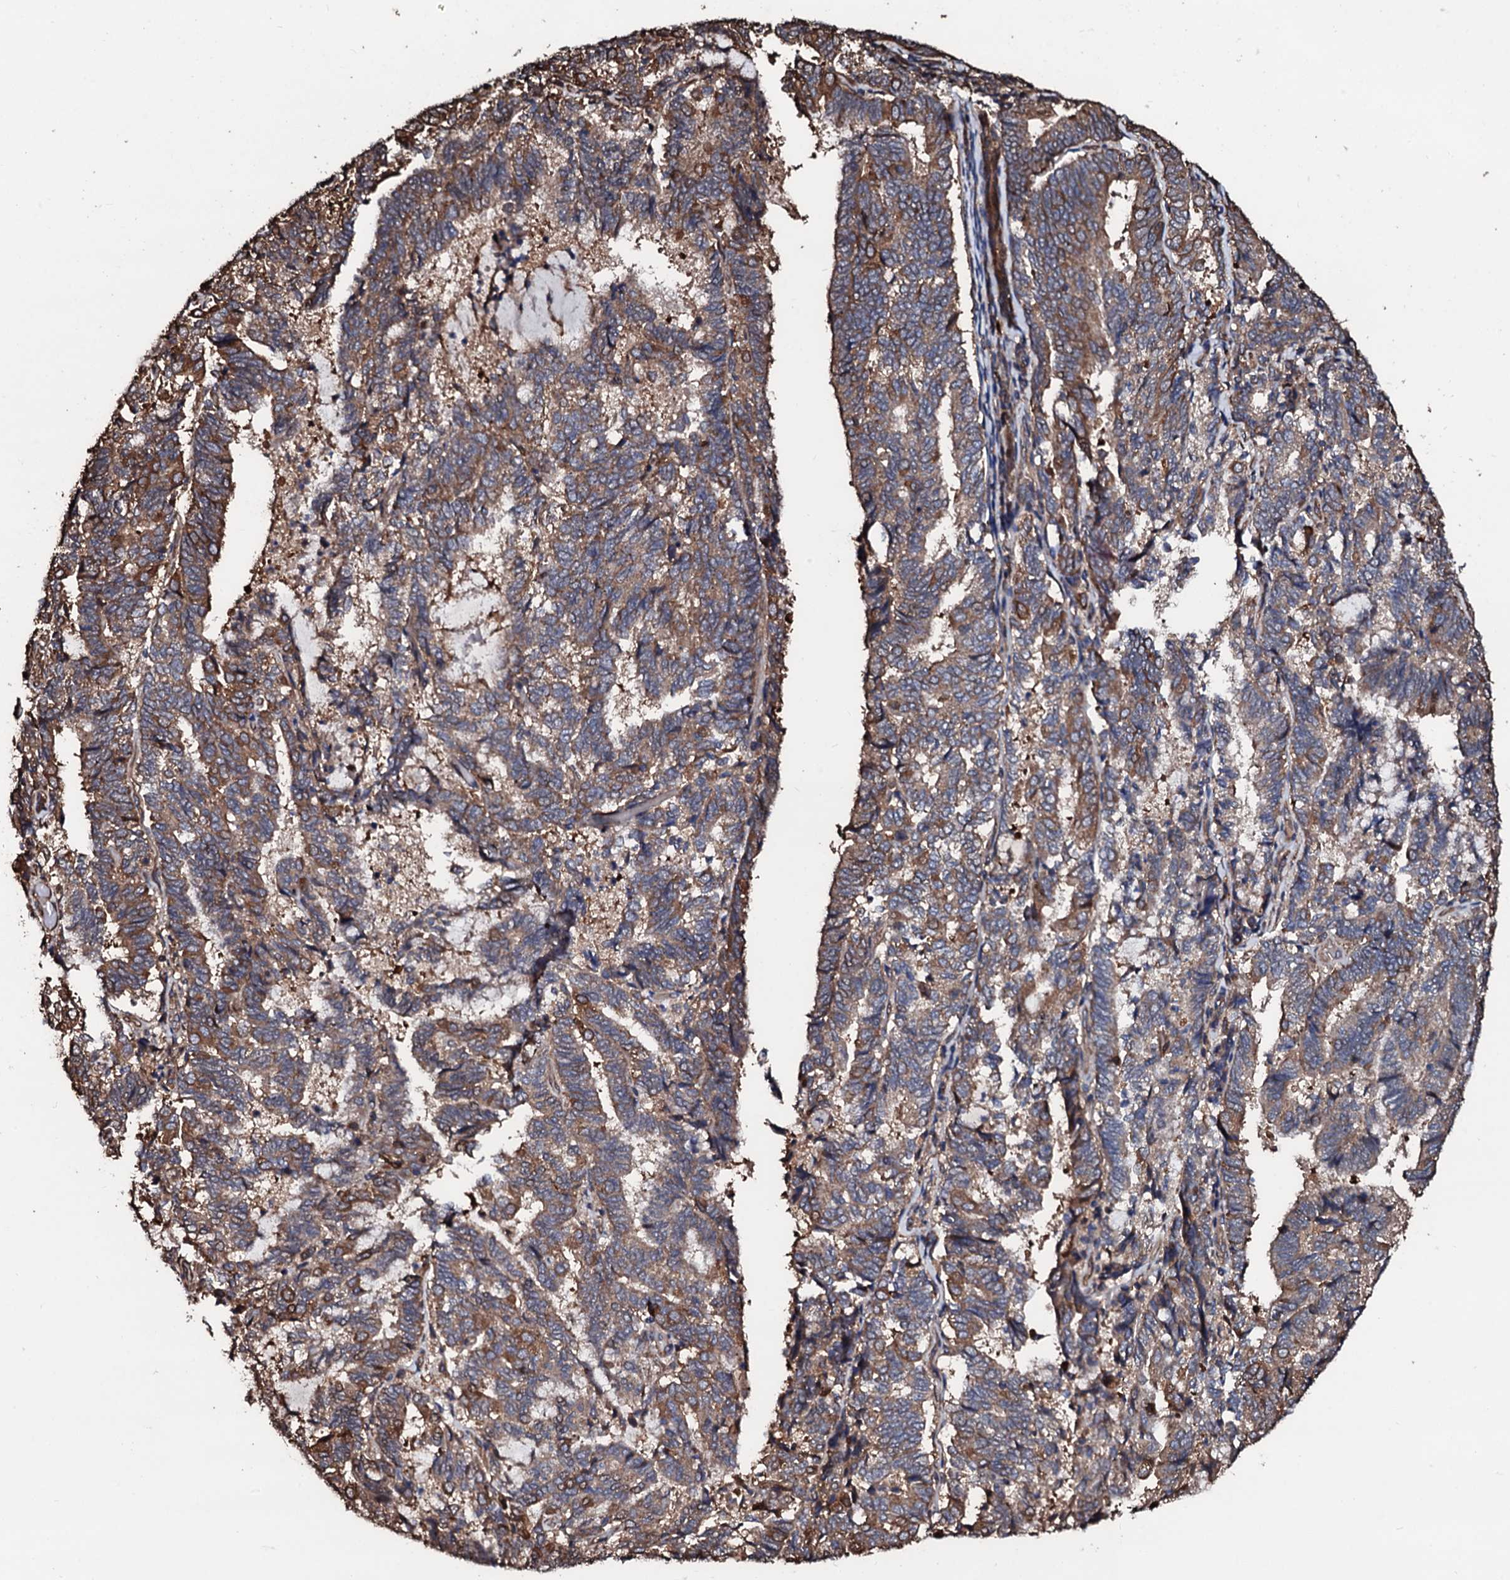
{"staining": {"intensity": "weak", "quantity": "25%-75%", "location": "cytoplasmic/membranous"}, "tissue": "endometrial cancer", "cell_type": "Tumor cells", "image_type": "cancer", "snomed": [{"axis": "morphology", "description": "Adenocarcinoma, NOS"}, {"axis": "topography", "description": "Endometrium"}], "caption": "A low amount of weak cytoplasmic/membranous staining is present in approximately 25%-75% of tumor cells in endometrial cancer (adenocarcinoma) tissue. (DAB = brown stain, brightfield microscopy at high magnification).", "gene": "CKAP5", "patient": {"sex": "female", "age": 80}}